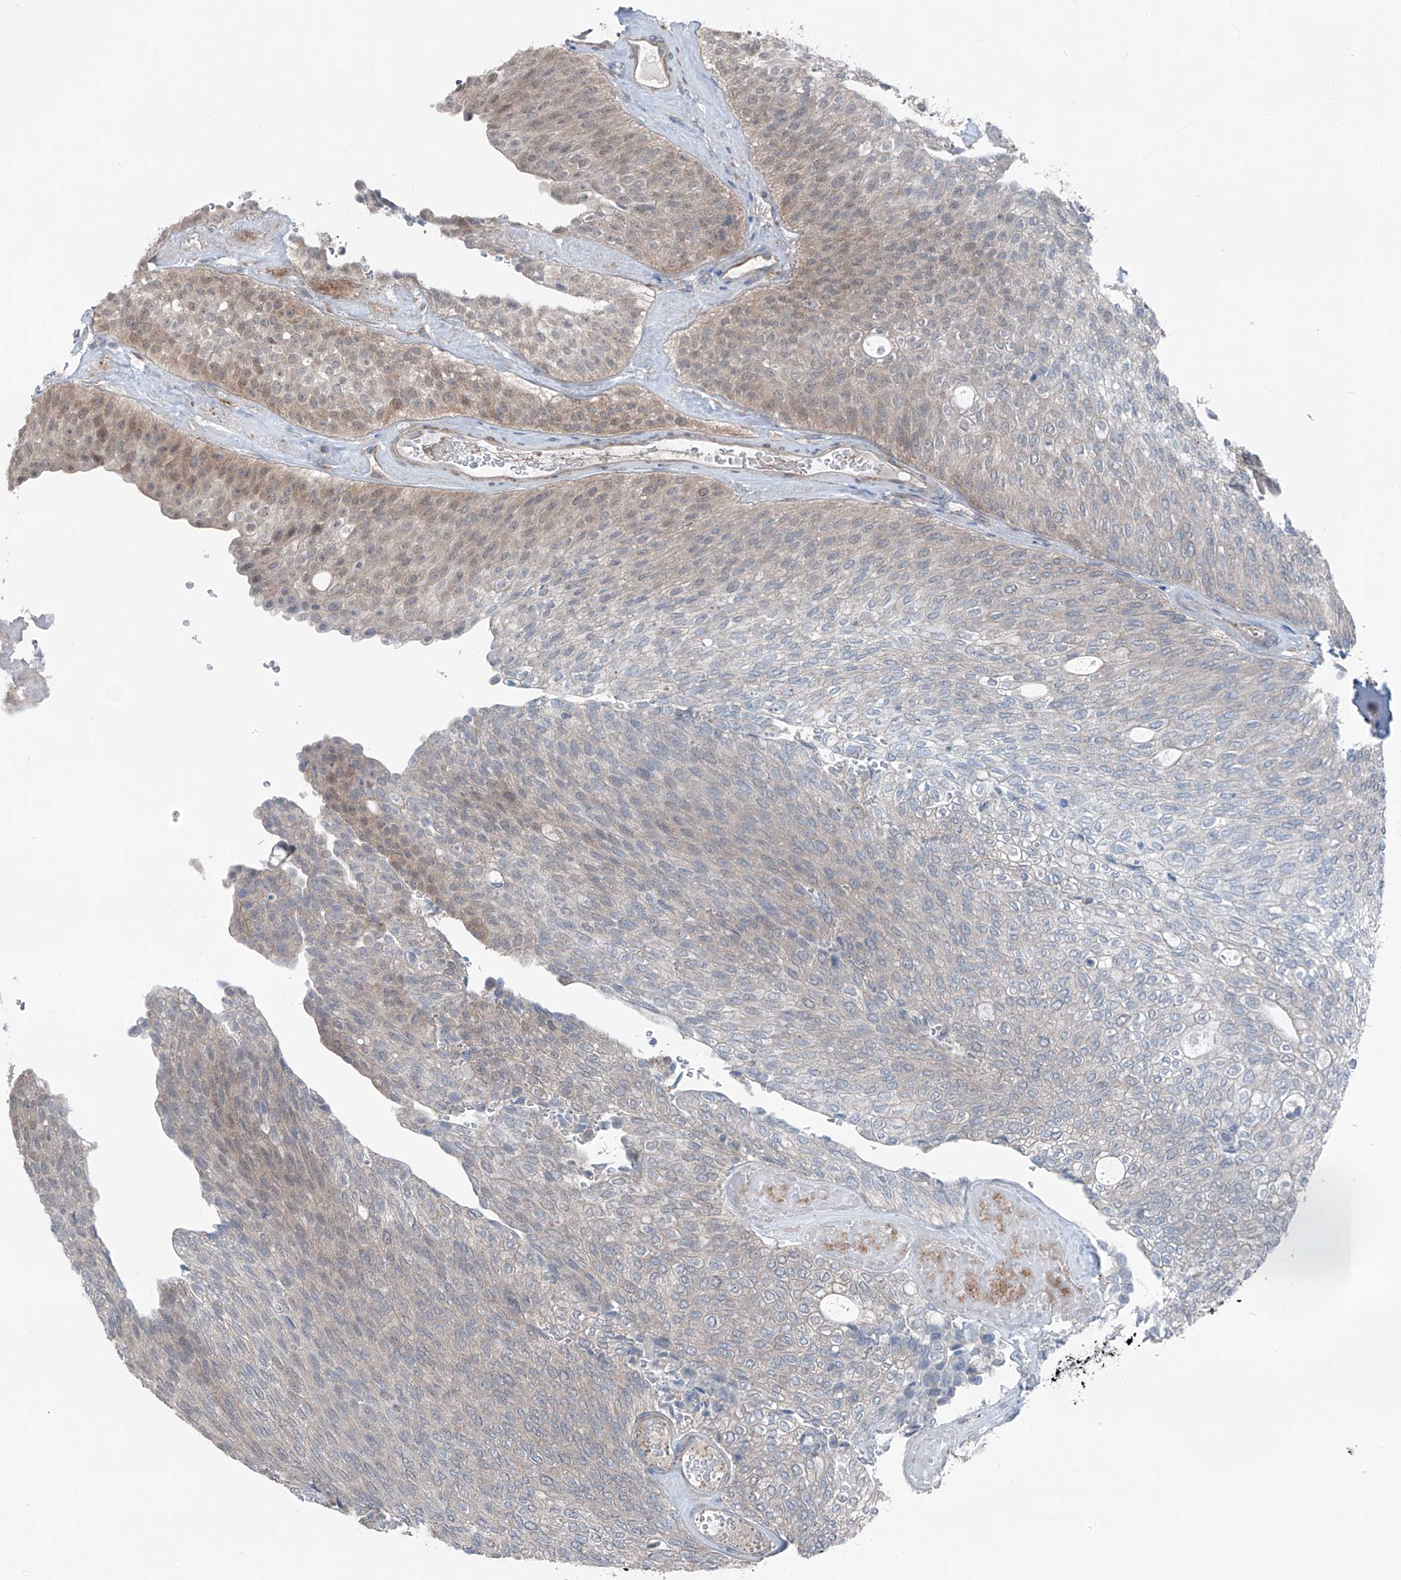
{"staining": {"intensity": "moderate", "quantity": "<25%", "location": "cytoplasmic/membranous,nuclear"}, "tissue": "urothelial cancer", "cell_type": "Tumor cells", "image_type": "cancer", "snomed": [{"axis": "morphology", "description": "Urothelial carcinoma, Low grade"}, {"axis": "topography", "description": "Urinary bladder"}], "caption": "IHC image of human urothelial cancer stained for a protein (brown), which exhibits low levels of moderate cytoplasmic/membranous and nuclear expression in approximately <25% of tumor cells.", "gene": "HSPB11", "patient": {"sex": "female", "age": 79}}